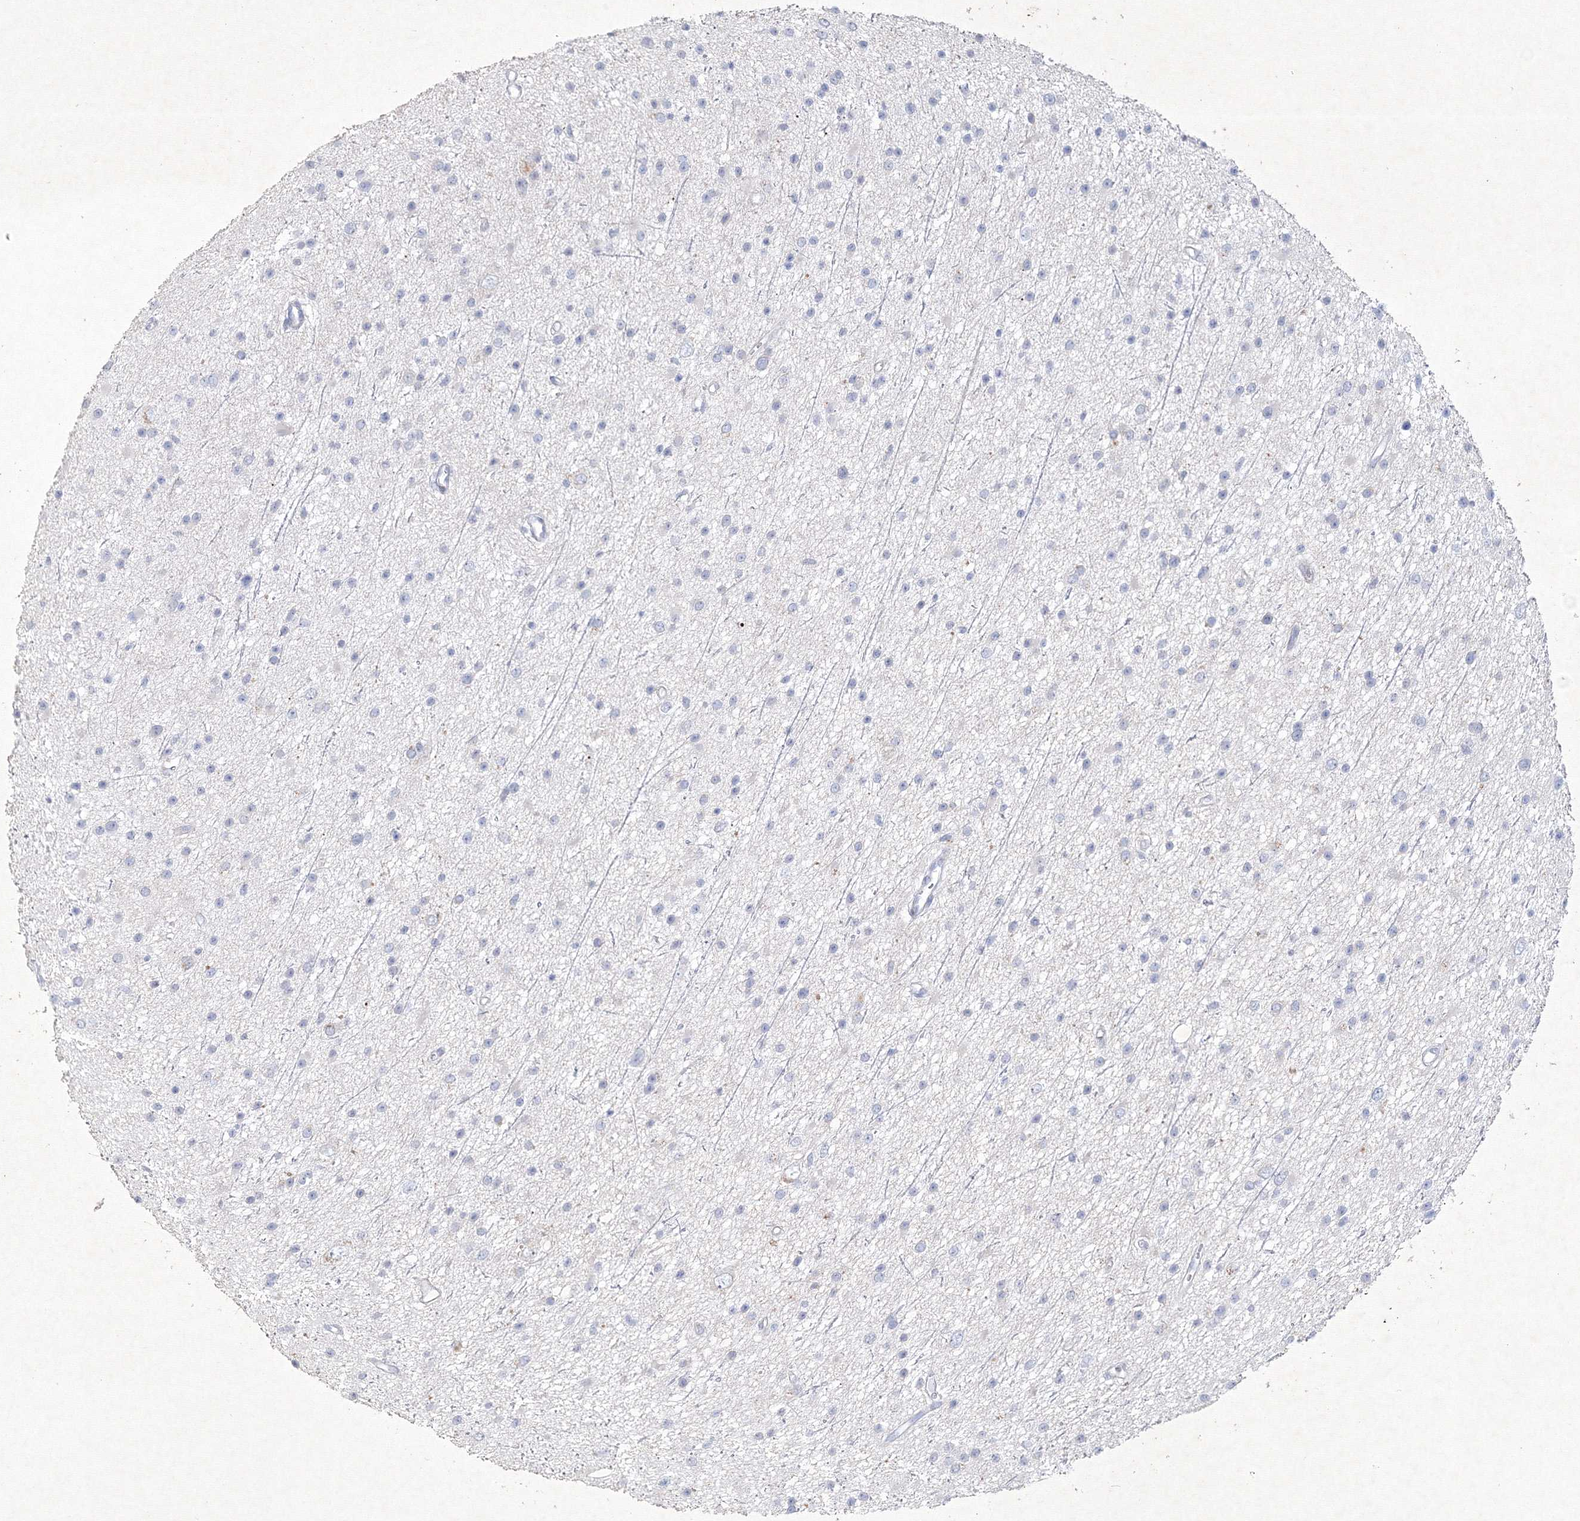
{"staining": {"intensity": "negative", "quantity": "none", "location": "none"}, "tissue": "glioma", "cell_type": "Tumor cells", "image_type": "cancer", "snomed": [{"axis": "morphology", "description": "Glioma, malignant, Low grade"}, {"axis": "topography", "description": "Cerebral cortex"}], "caption": "The histopathology image shows no significant expression in tumor cells of malignant glioma (low-grade).", "gene": "CXXC4", "patient": {"sex": "female", "age": 39}}